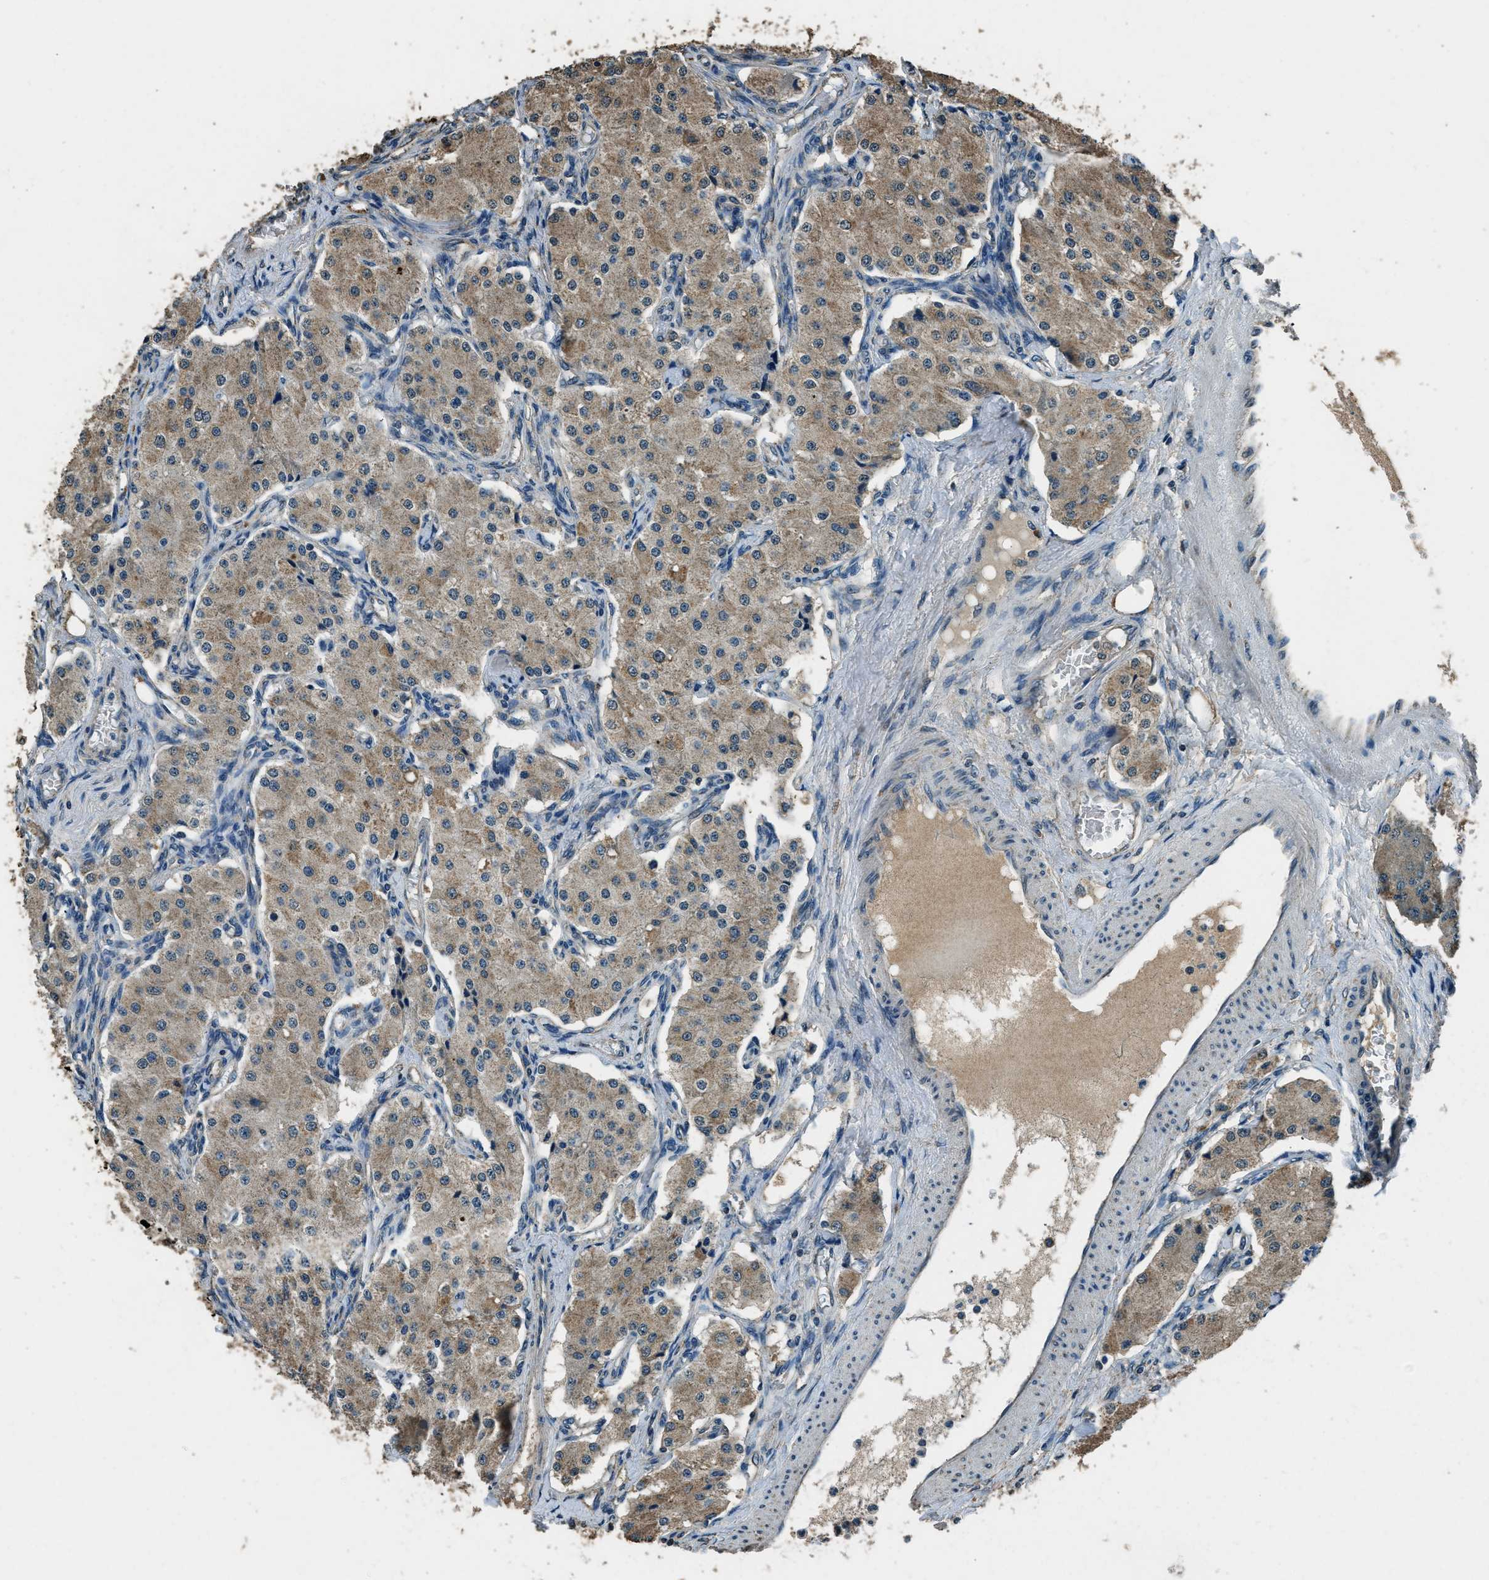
{"staining": {"intensity": "weak", "quantity": ">75%", "location": "cytoplasmic/membranous"}, "tissue": "carcinoid", "cell_type": "Tumor cells", "image_type": "cancer", "snomed": [{"axis": "morphology", "description": "Carcinoid, malignant, NOS"}, {"axis": "topography", "description": "Colon"}], "caption": "The image displays staining of carcinoid, revealing weak cytoplasmic/membranous protein staining (brown color) within tumor cells.", "gene": "SALL3", "patient": {"sex": "female", "age": 52}}